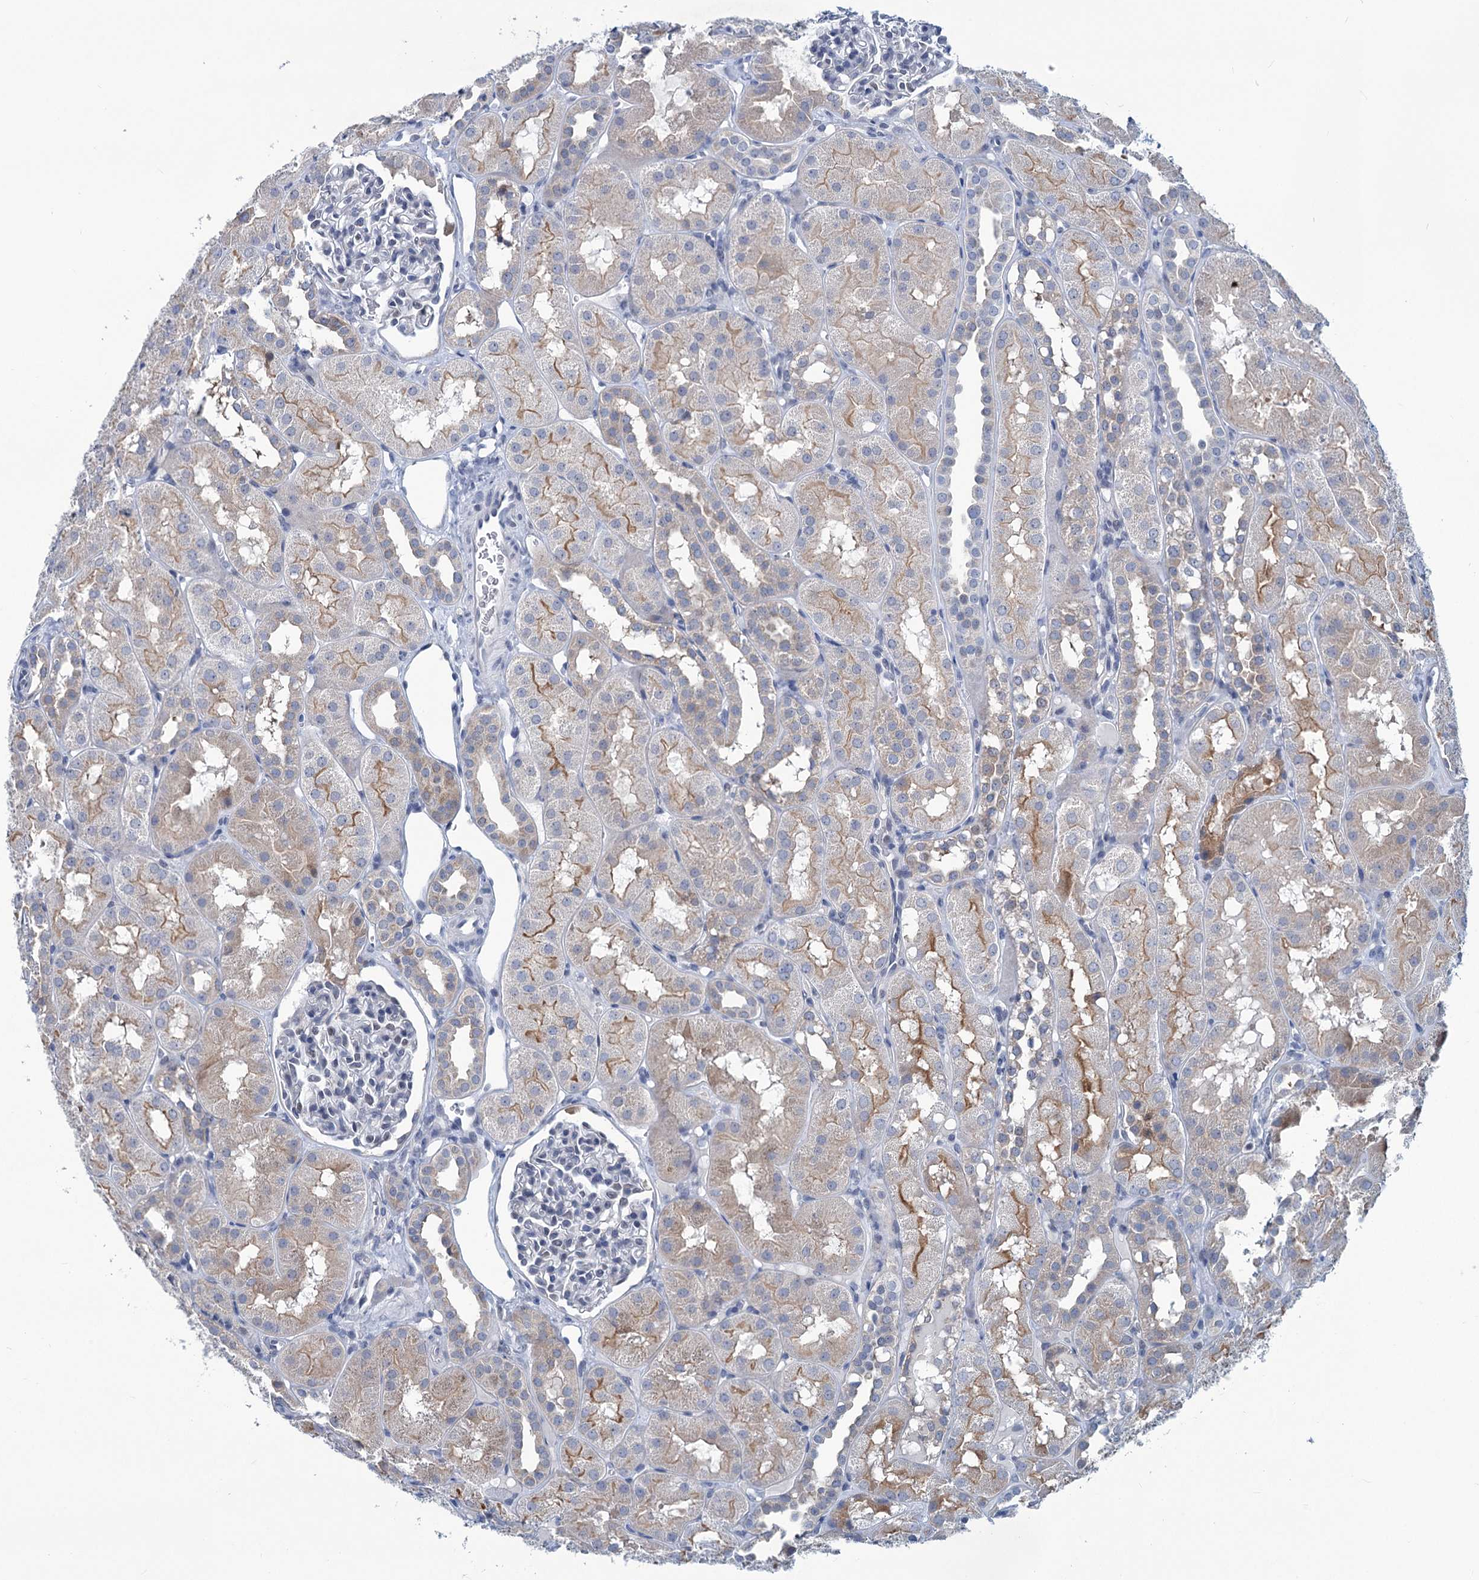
{"staining": {"intensity": "negative", "quantity": "none", "location": "none"}, "tissue": "kidney", "cell_type": "Cells in glomeruli", "image_type": "normal", "snomed": [{"axis": "morphology", "description": "Normal tissue, NOS"}, {"axis": "topography", "description": "Kidney"}, {"axis": "topography", "description": "Urinary bladder"}], "caption": "Immunohistochemistry photomicrograph of unremarkable kidney stained for a protein (brown), which exhibits no staining in cells in glomeruli.", "gene": "NEU3", "patient": {"sex": "male", "age": 16}}